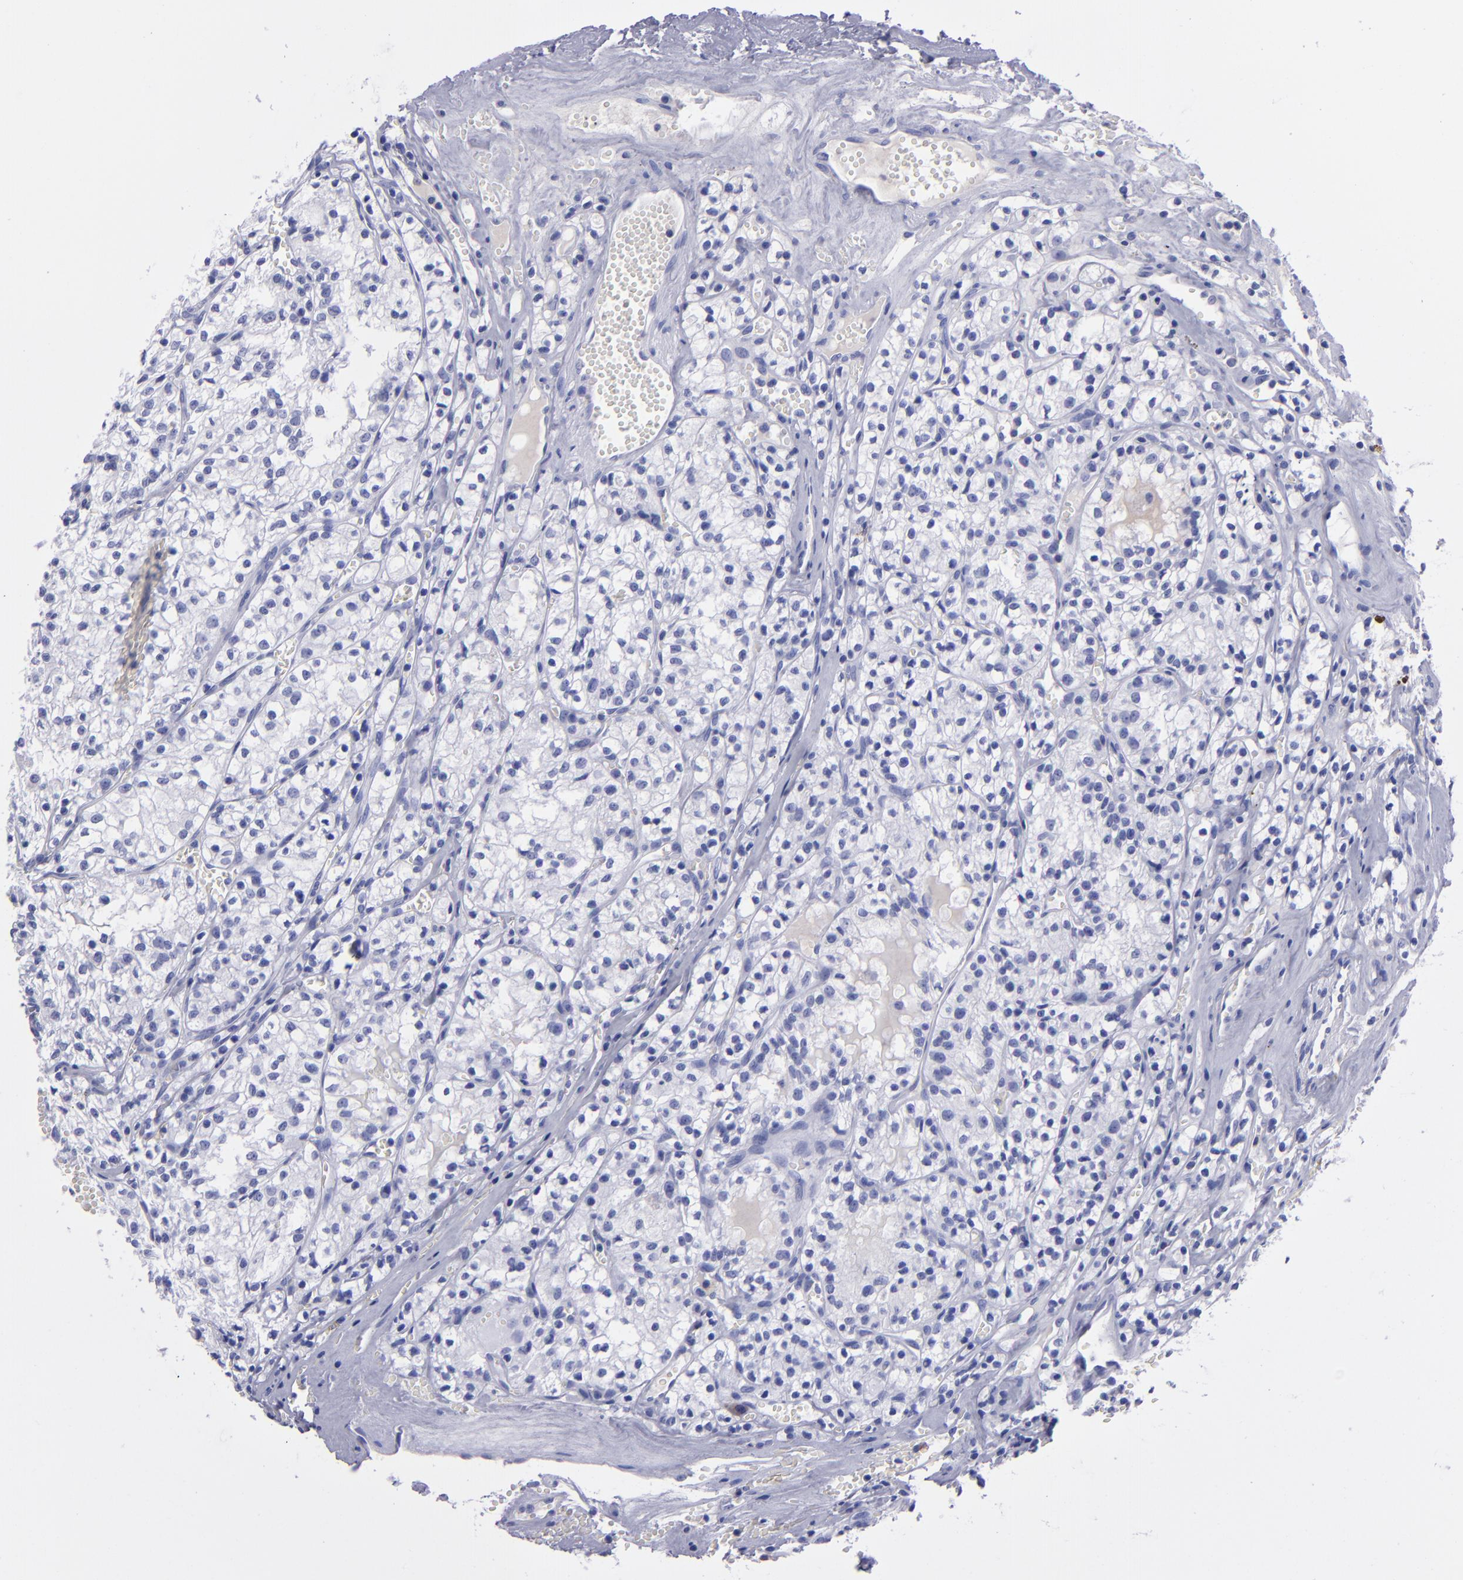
{"staining": {"intensity": "negative", "quantity": "none", "location": "none"}, "tissue": "renal cancer", "cell_type": "Tumor cells", "image_type": "cancer", "snomed": [{"axis": "morphology", "description": "Adenocarcinoma, NOS"}, {"axis": "topography", "description": "Kidney"}], "caption": "This is an IHC image of human renal cancer (adenocarcinoma). There is no staining in tumor cells.", "gene": "CD37", "patient": {"sex": "male", "age": 61}}